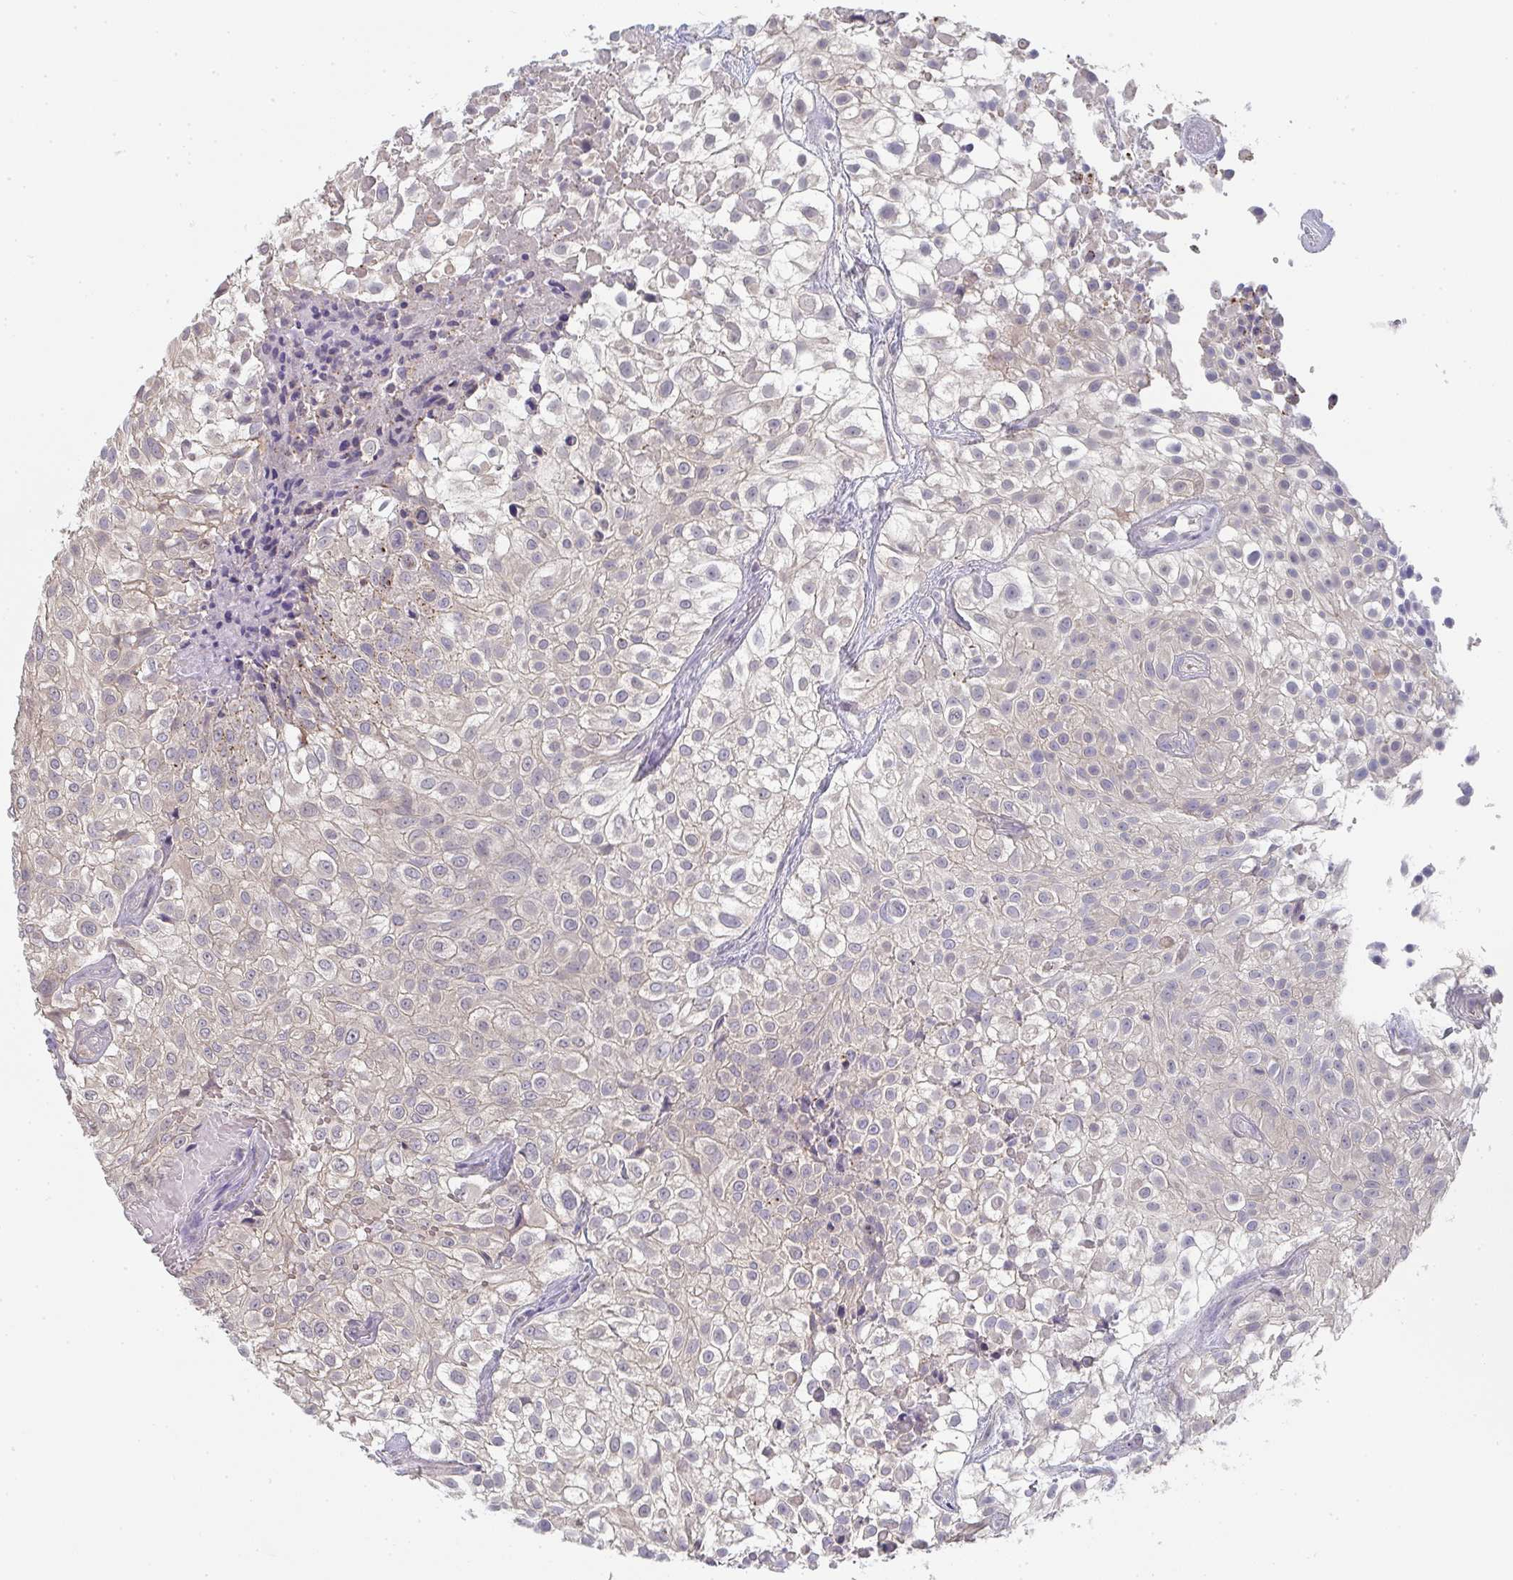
{"staining": {"intensity": "negative", "quantity": "none", "location": "none"}, "tissue": "urothelial cancer", "cell_type": "Tumor cells", "image_type": "cancer", "snomed": [{"axis": "morphology", "description": "Urothelial carcinoma, High grade"}, {"axis": "topography", "description": "Urinary bladder"}], "caption": "This is an immunohistochemistry photomicrograph of urothelial cancer. There is no positivity in tumor cells.", "gene": "CHMP5", "patient": {"sex": "male", "age": 56}}